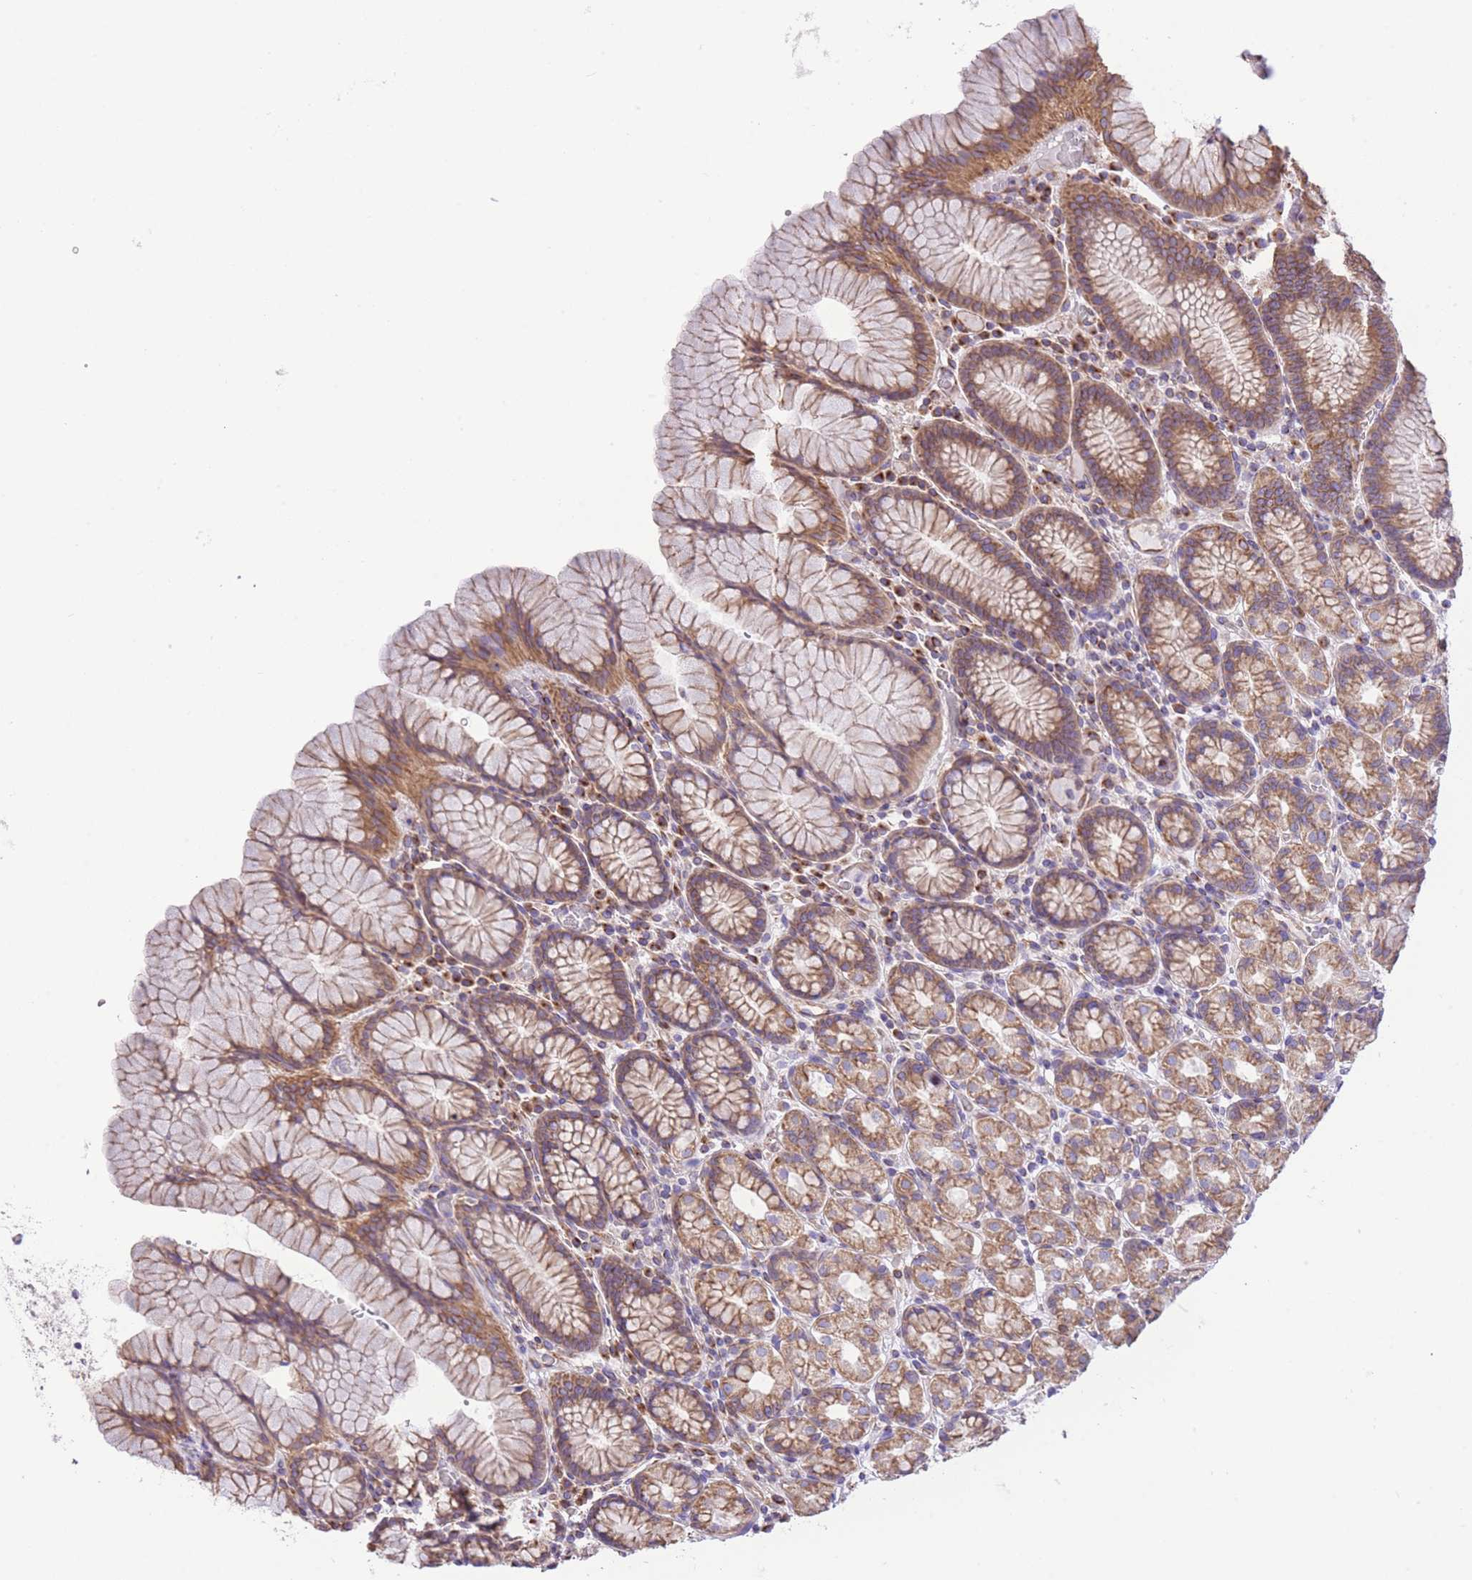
{"staining": {"intensity": "moderate", "quantity": ">75%", "location": "cytoplasmic/membranous"}, "tissue": "stomach", "cell_type": "Glandular cells", "image_type": "normal", "snomed": [{"axis": "morphology", "description": "Normal tissue, NOS"}, {"axis": "topography", "description": "Stomach, upper"}, {"axis": "topography", "description": "Stomach"}], "caption": "Protein staining of benign stomach reveals moderate cytoplasmic/membranous staining in approximately >75% of glandular cells. The protein of interest is stained brown, and the nuclei are stained in blue (DAB IHC with brightfield microscopy, high magnification).", "gene": "RHOU", "patient": {"sex": "male", "age": 62}}